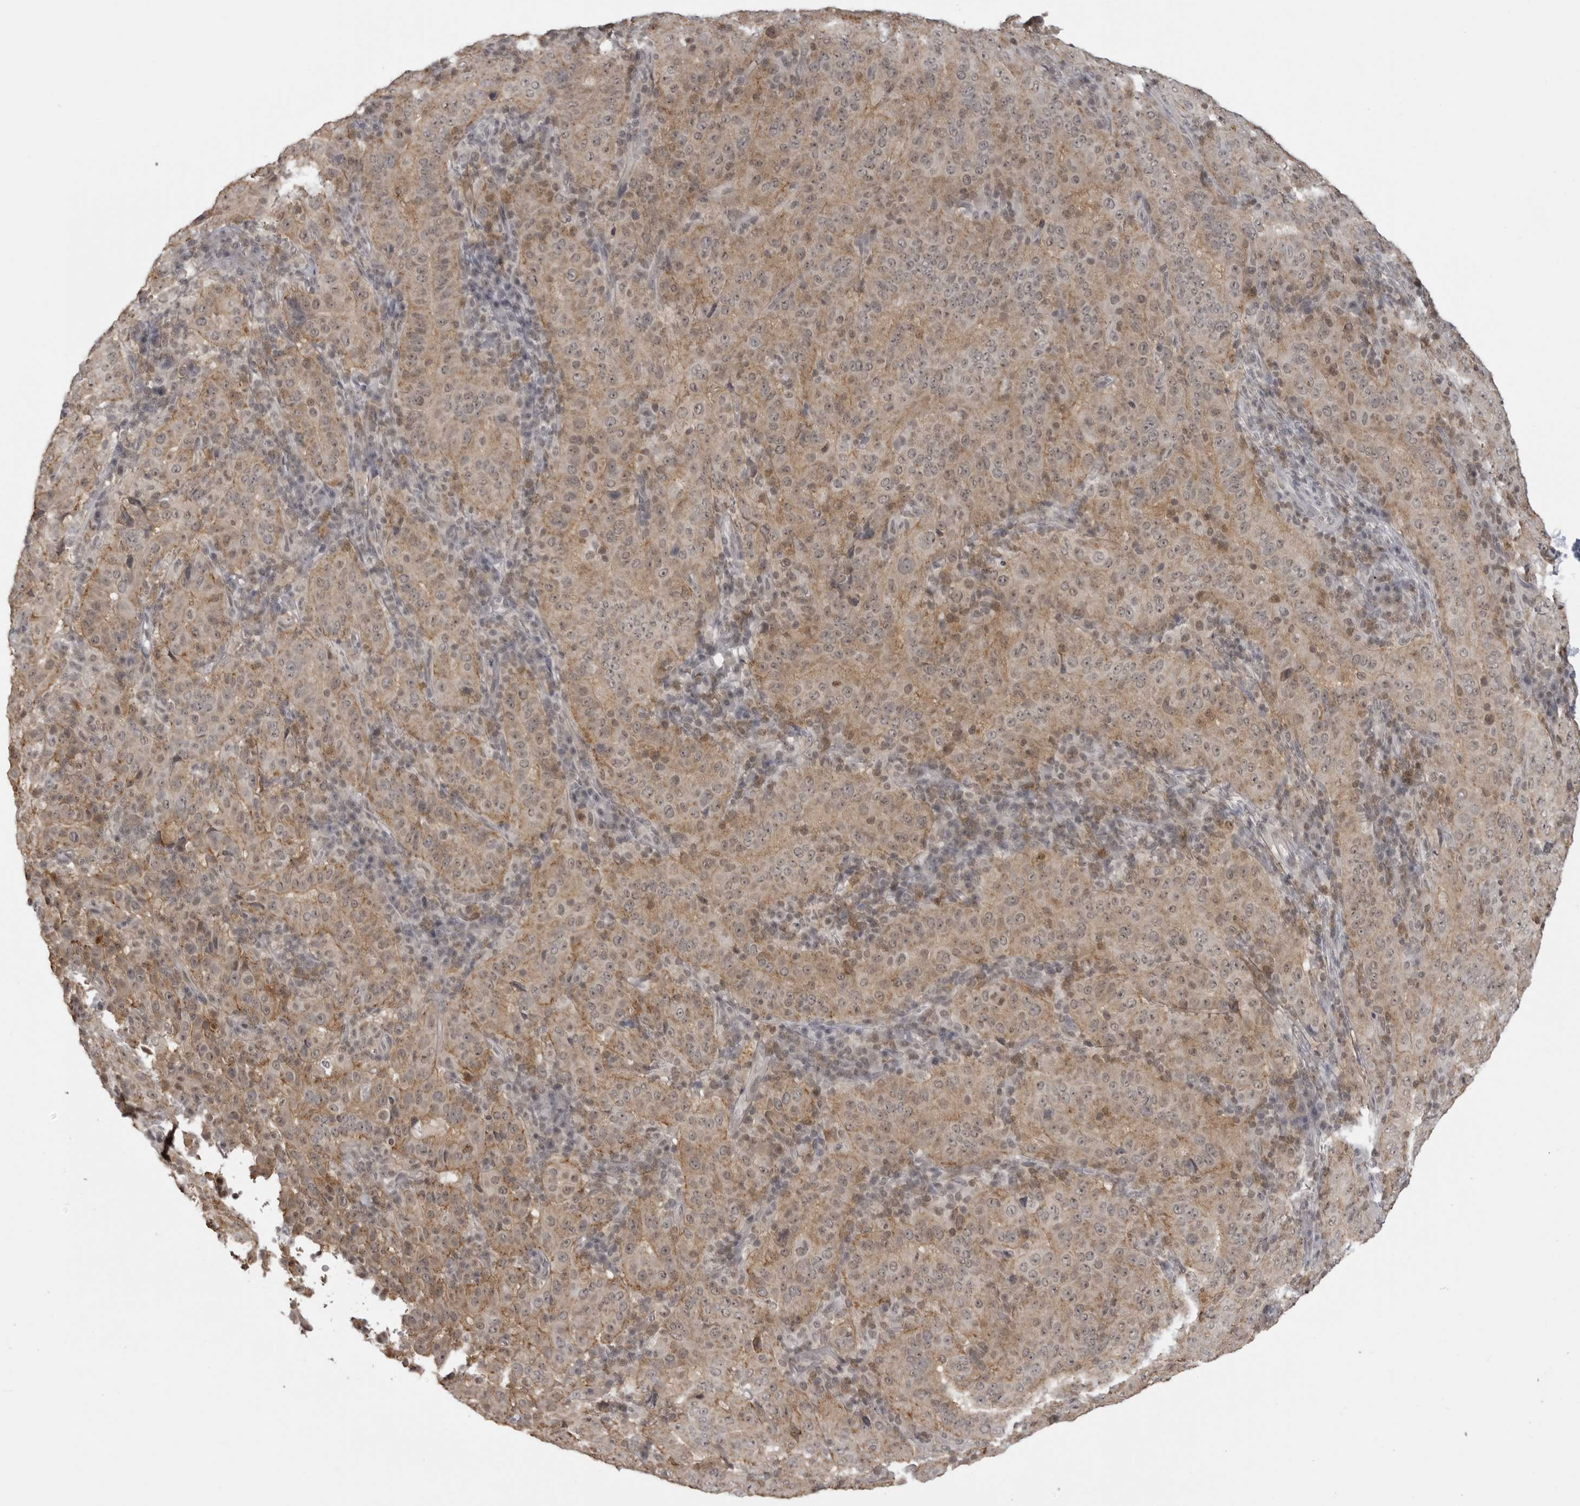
{"staining": {"intensity": "moderate", "quantity": ">75%", "location": "cytoplasmic/membranous"}, "tissue": "pancreatic cancer", "cell_type": "Tumor cells", "image_type": "cancer", "snomed": [{"axis": "morphology", "description": "Adenocarcinoma, NOS"}, {"axis": "topography", "description": "Pancreas"}], "caption": "Moderate cytoplasmic/membranous staining for a protein is identified in approximately >75% of tumor cells of pancreatic cancer using IHC.", "gene": "PDCL3", "patient": {"sex": "male", "age": 63}}